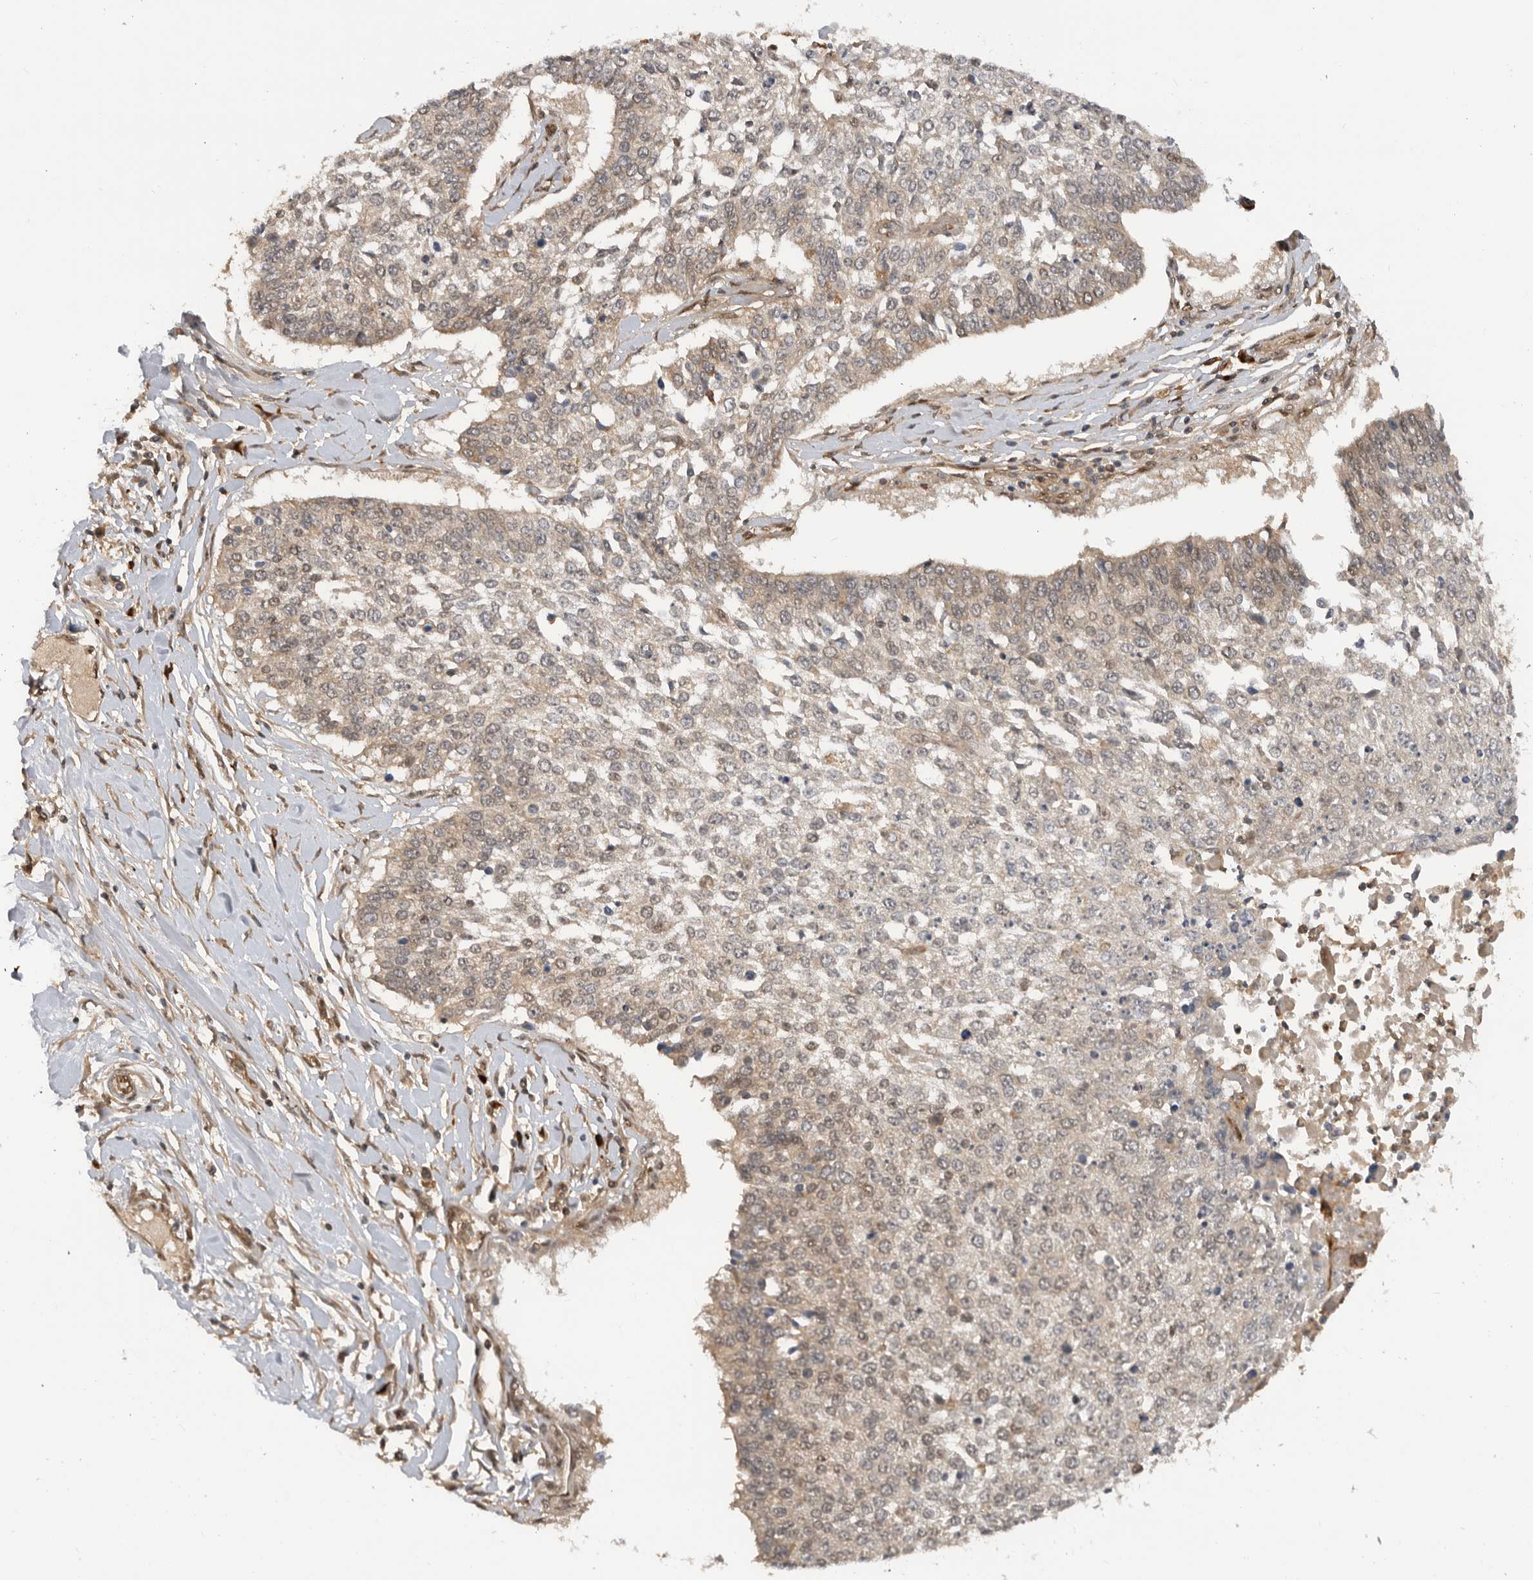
{"staining": {"intensity": "weak", "quantity": "<25%", "location": "cytoplasmic/membranous"}, "tissue": "lung cancer", "cell_type": "Tumor cells", "image_type": "cancer", "snomed": [{"axis": "morphology", "description": "Normal tissue, NOS"}, {"axis": "morphology", "description": "Squamous cell carcinoma, NOS"}, {"axis": "topography", "description": "Cartilage tissue"}, {"axis": "topography", "description": "Bronchus"}, {"axis": "topography", "description": "Lung"}, {"axis": "topography", "description": "Peripheral nerve tissue"}], "caption": "Tumor cells are negative for protein expression in human lung squamous cell carcinoma.", "gene": "DCAF8", "patient": {"sex": "female", "age": 49}}